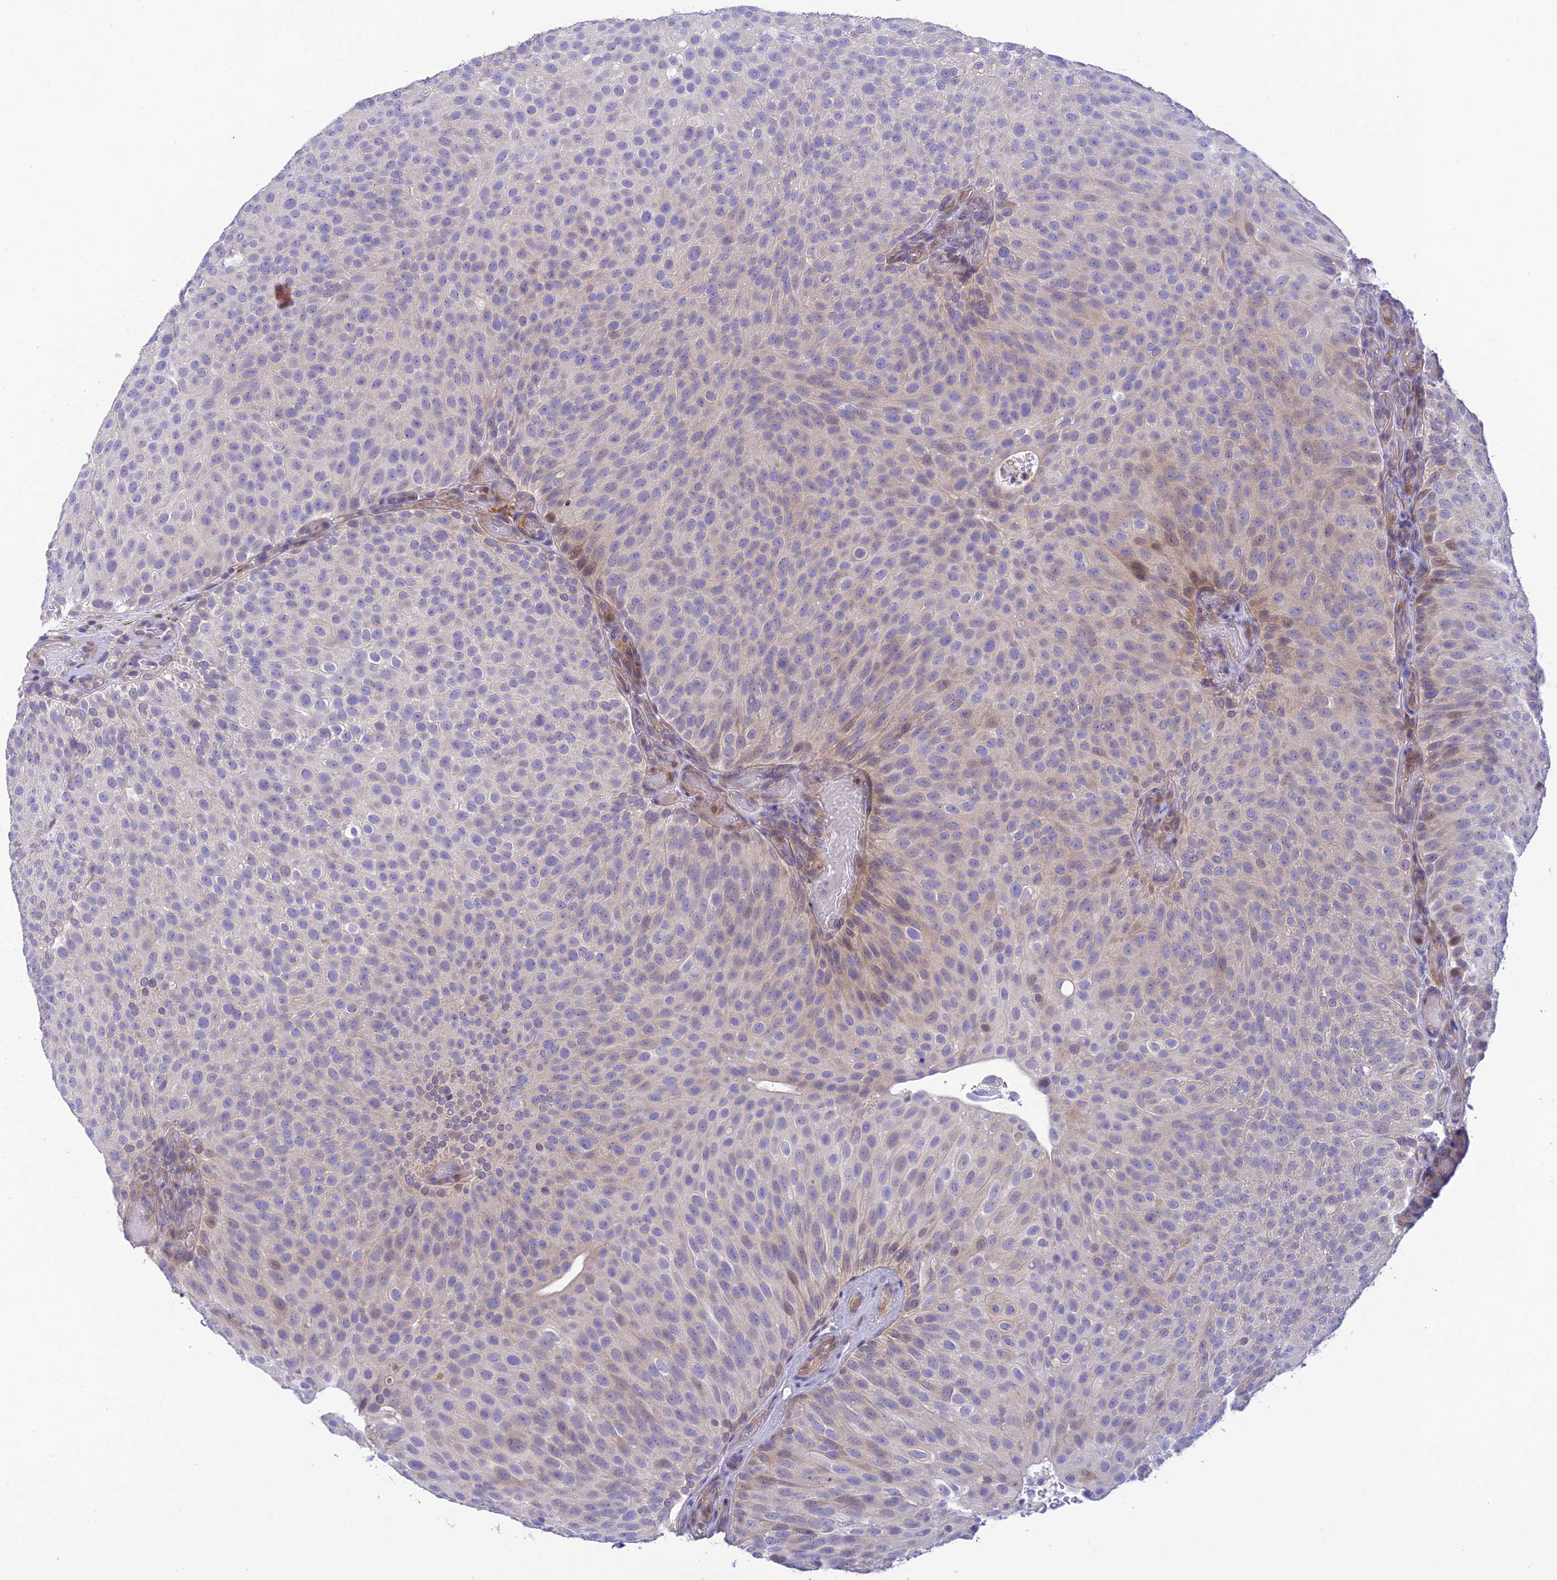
{"staining": {"intensity": "weak", "quantity": "<25%", "location": "cytoplasmic/membranous"}, "tissue": "urothelial cancer", "cell_type": "Tumor cells", "image_type": "cancer", "snomed": [{"axis": "morphology", "description": "Urothelial carcinoma, Low grade"}, {"axis": "topography", "description": "Urinary bladder"}], "caption": "This is an immunohistochemistry (IHC) micrograph of human urothelial carcinoma (low-grade). There is no expression in tumor cells.", "gene": "BMT2", "patient": {"sex": "male", "age": 78}}